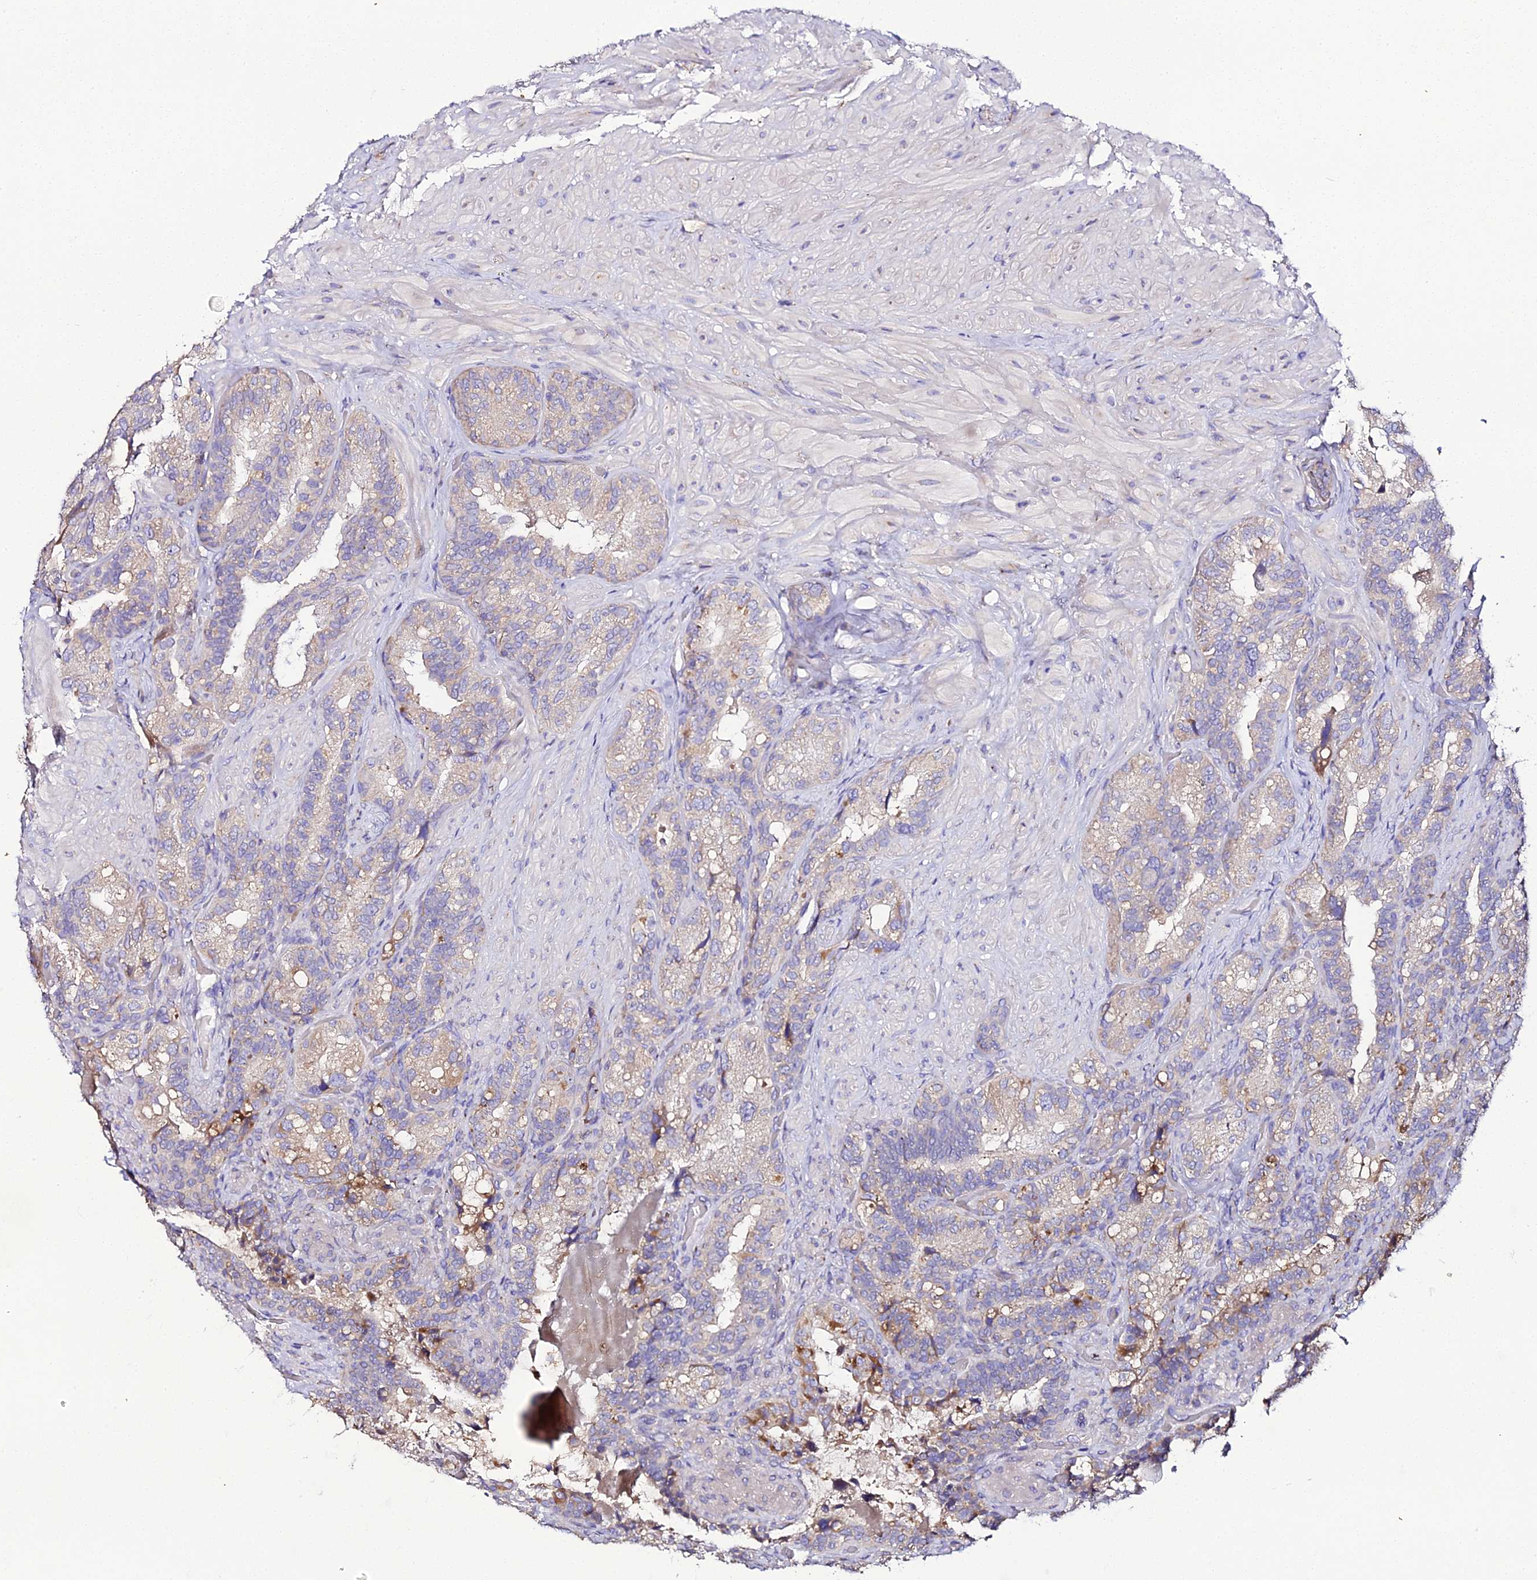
{"staining": {"intensity": "moderate", "quantity": "<25%", "location": "cytoplasmic/membranous"}, "tissue": "seminal vesicle", "cell_type": "Glandular cells", "image_type": "normal", "snomed": [{"axis": "morphology", "description": "Normal tissue, NOS"}, {"axis": "topography", "description": "Prostate and seminal vesicle, NOS"}, {"axis": "topography", "description": "Prostate"}, {"axis": "topography", "description": "Seminal veicle"}], "caption": "About <25% of glandular cells in normal seminal vesicle reveal moderate cytoplasmic/membranous protein expression as visualized by brown immunohistochemical staining.", "gene": "SCX", "patient": {"sex": "male", "age": 67}}